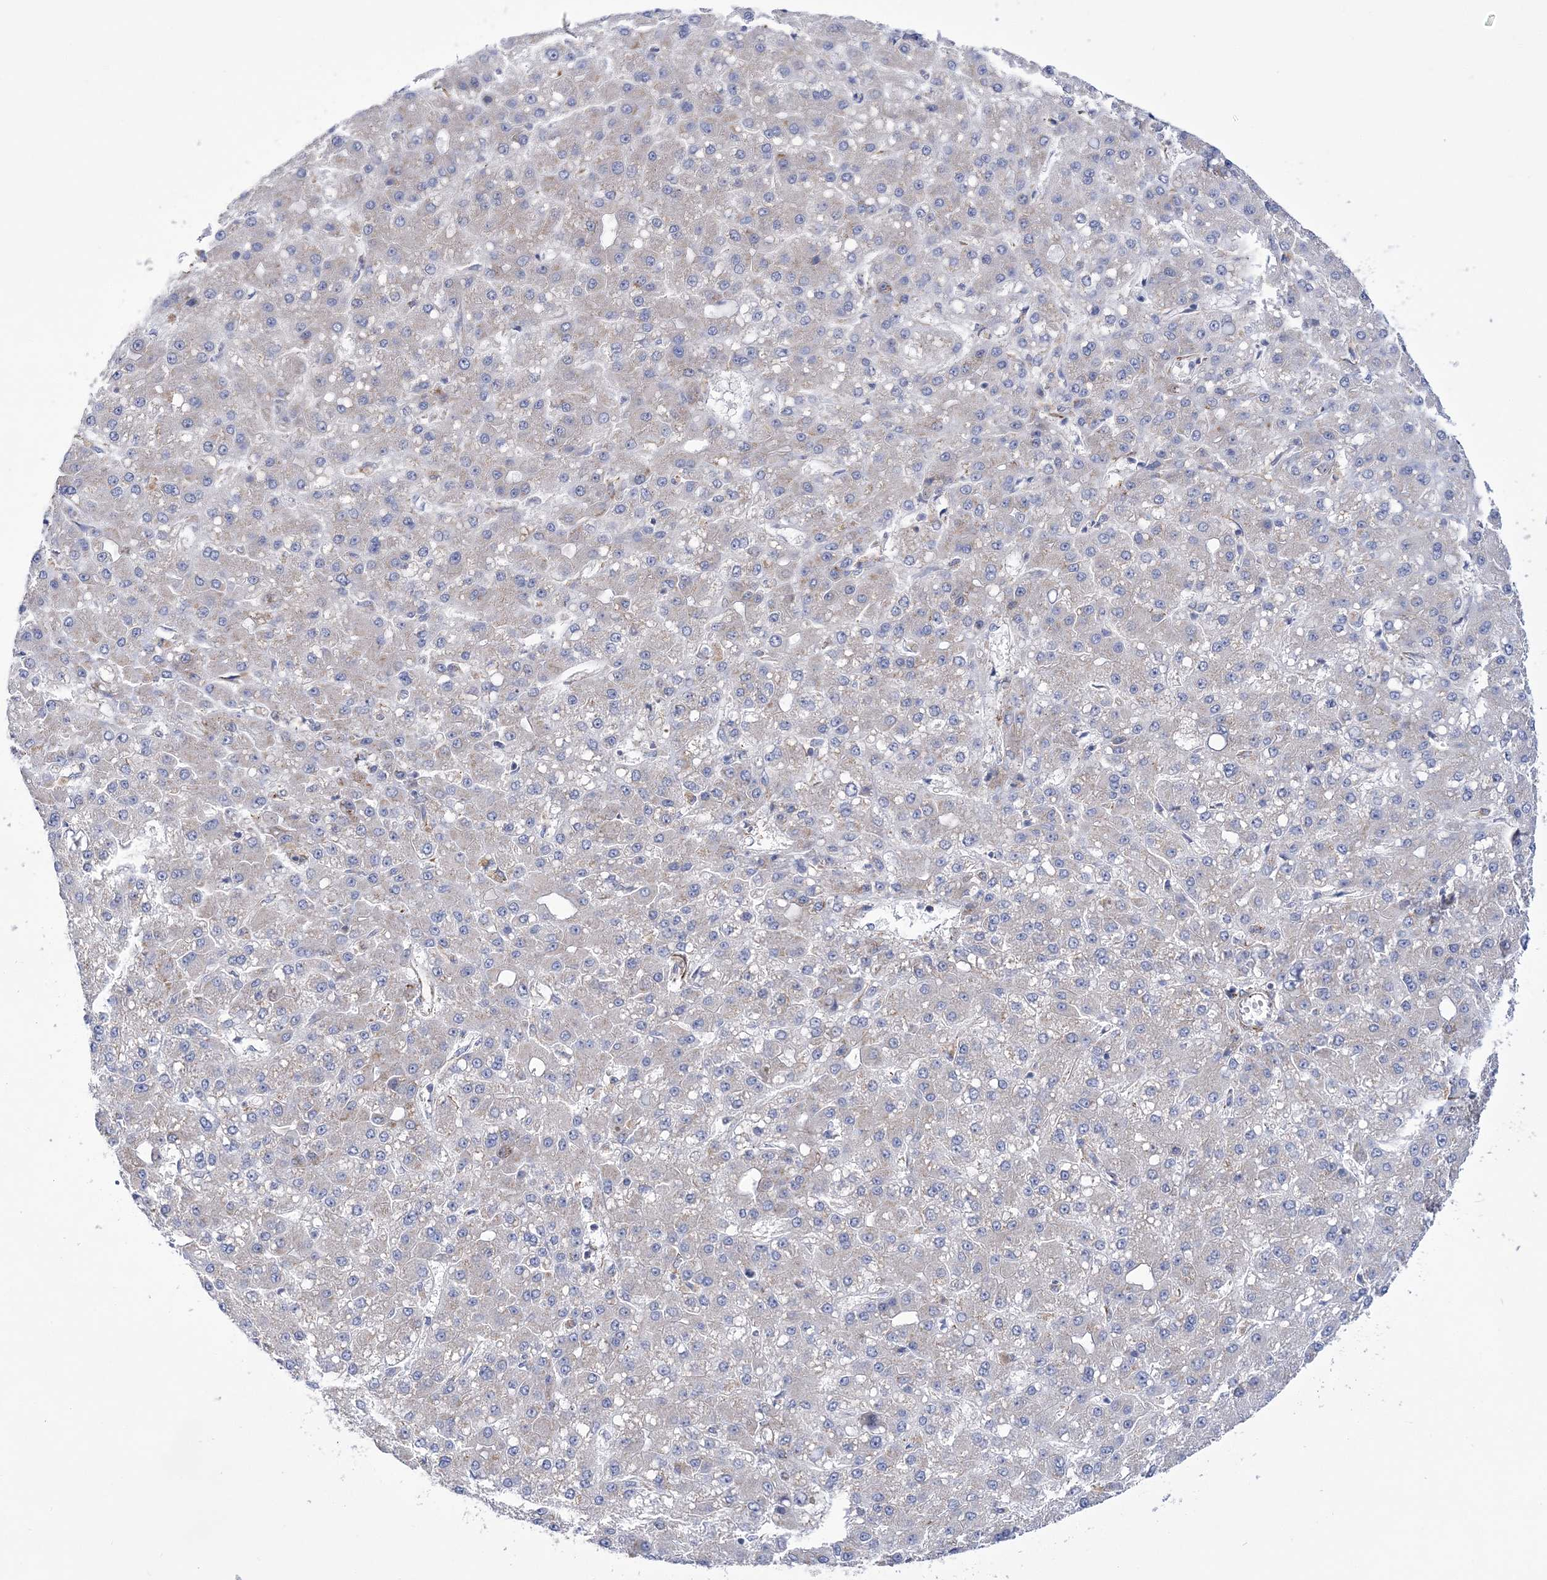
{"staining": {"intensity": "negative", "quantity": "none", "location": "none"}, "tissue": "liver cancer", "cell_type": "Tumor cells", "image_type": "cancer", "snomed": [{"axis": "morphology", "description": "Carcinoma, Hepatocellular, NOS"}, {"axis": "topography", "description": "Liver"}], "caption": "Histopathology image shows no significant protein expression in tumor cells of liver cancer.", "gene": "COPB2", "patient": {"sex": "male", "age": 67}}